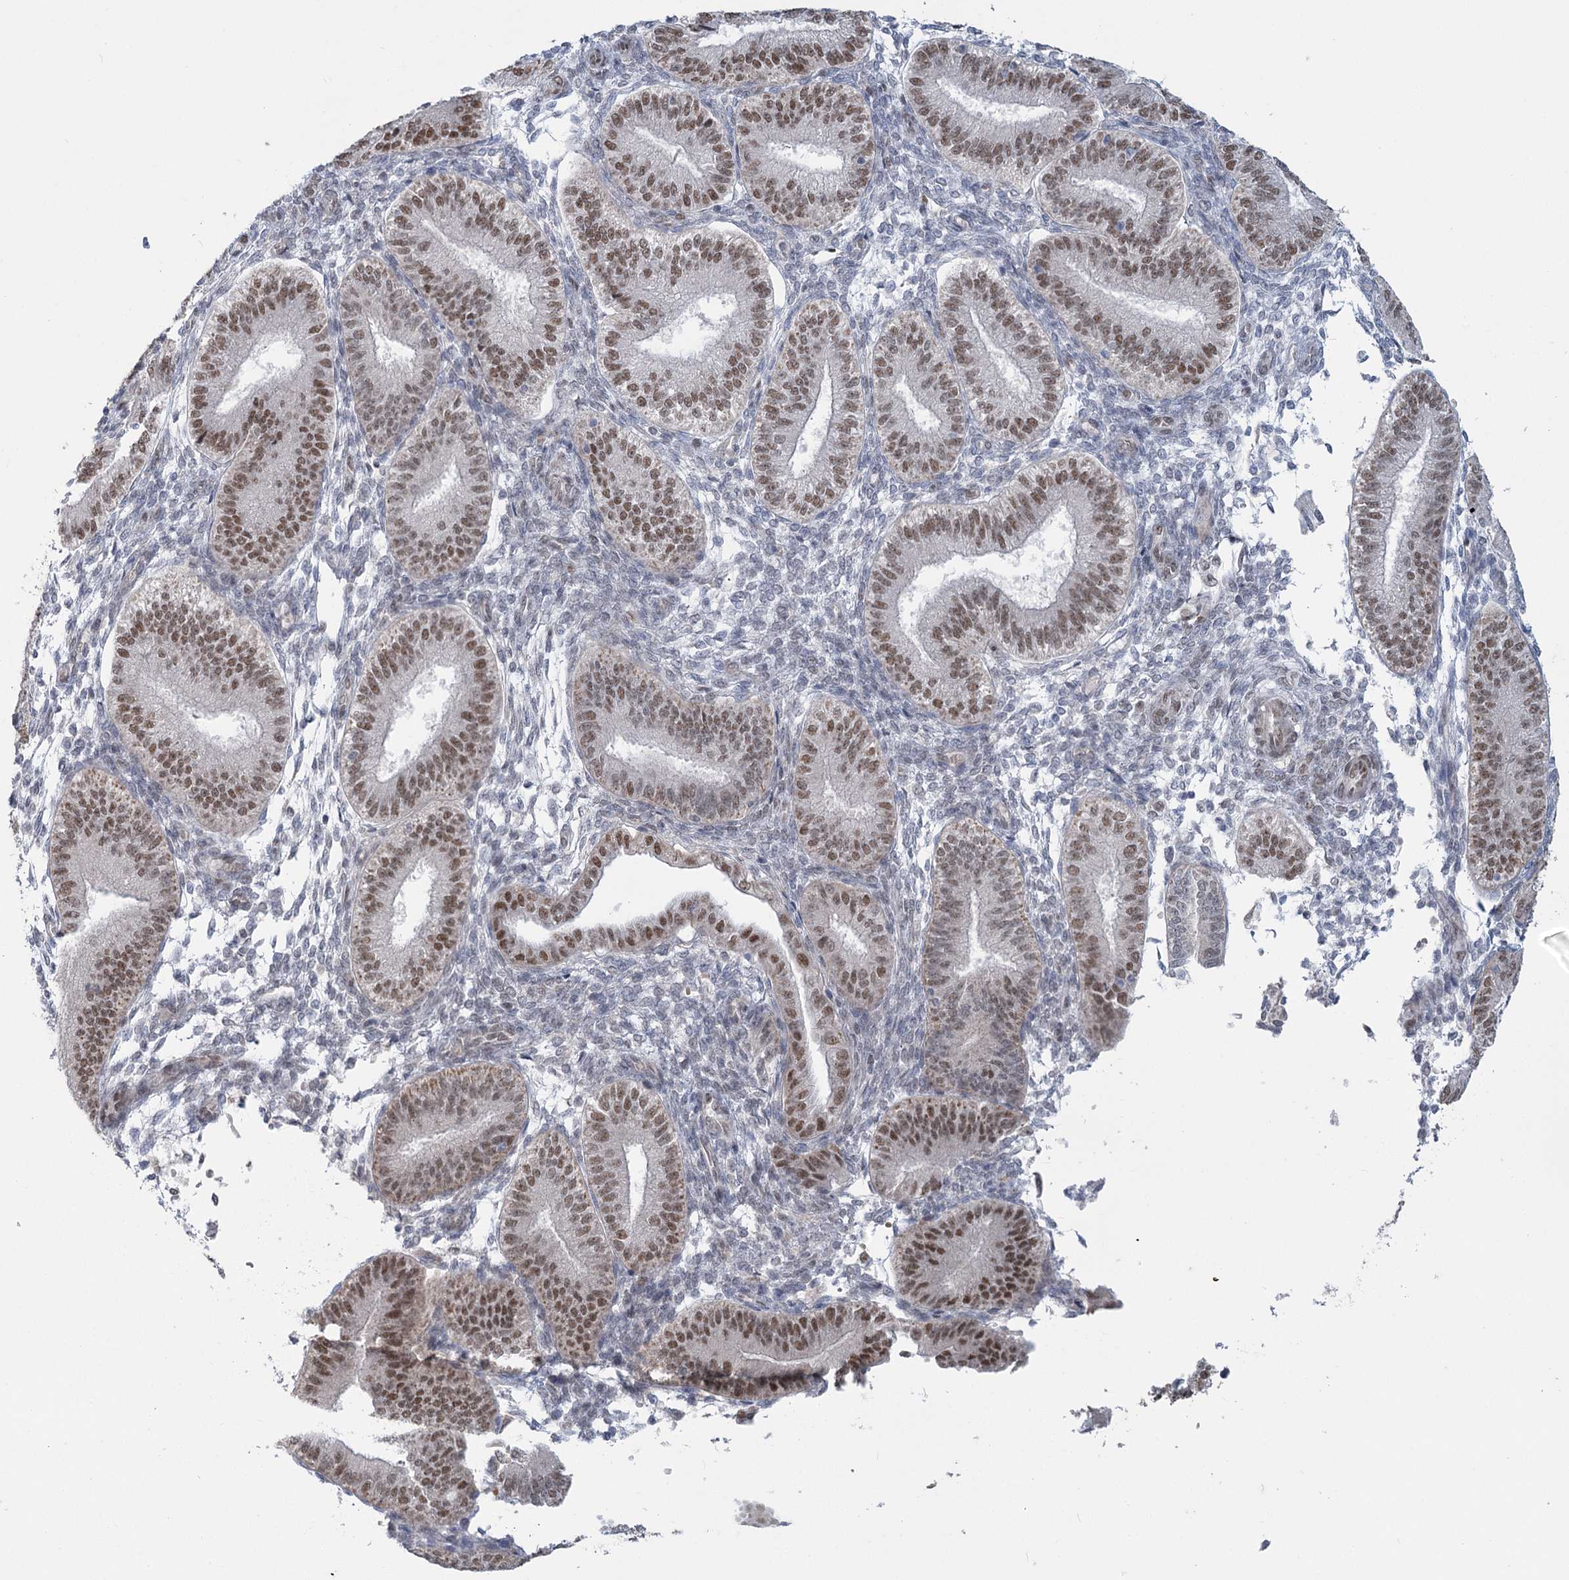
{"staining": {"intensity": "negative", "quantity": "none", "location": "none"}, "tissue": "endometrium", "cell_type": "Cells in endometrial stroma", "image_type": "normal", "snomed": [{"axis": "morphology", "description": "Normal tissue, NOS"}, {"axis": "topography", "description": "Endometrium"}], "caption": "Immunohistochemistry micrograph of benign endometrium: endometrium stained with DAB (3,3'-diaminobenzidine) displays no significant protein expression in cells in endometrial stroma.", "gene": "MTG1", "patient": {"sex": "female", "age": 39}}